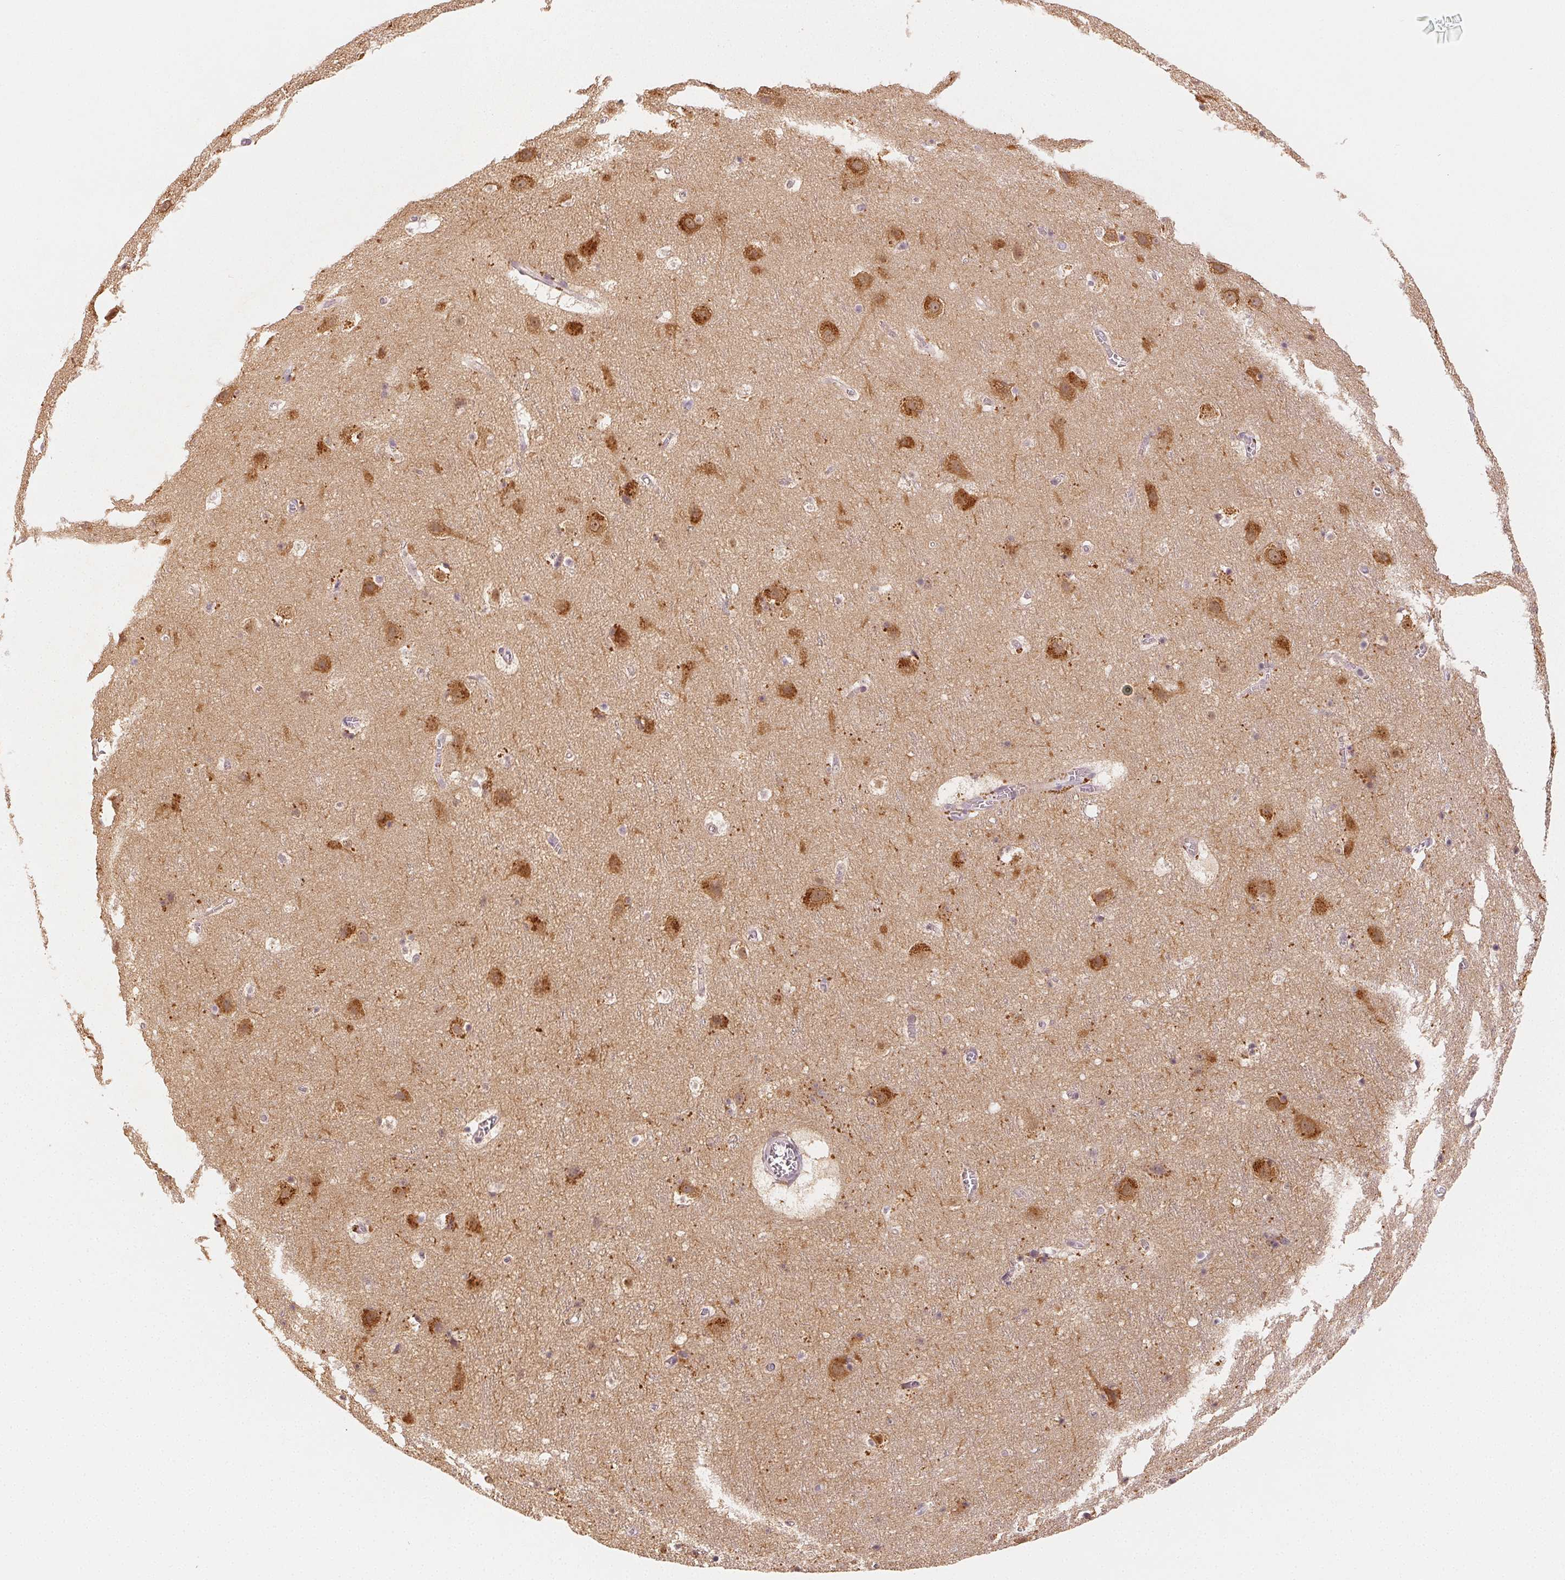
{"staining": {"intensity": "negative", "quantity": "none", "location": "none"}, "tissue": "cerebral cortex", "cell_type": "Endothelial cells", "image_type": "normal", "snomed": [{"axis": "morphology", "description": "Normal tissue, NOS"}, {"axis": "topography", "description": "Cerebral cortex"}], "caption": "Immunohistochemical staining of benign cerebral cortex shows no significant staining in endothelial cells. (DAB IHC visualized using brightfield microscopy, high magnification).", "gene": "MAP1LC3A", "patient": {"sex": "female", "age": 42}}